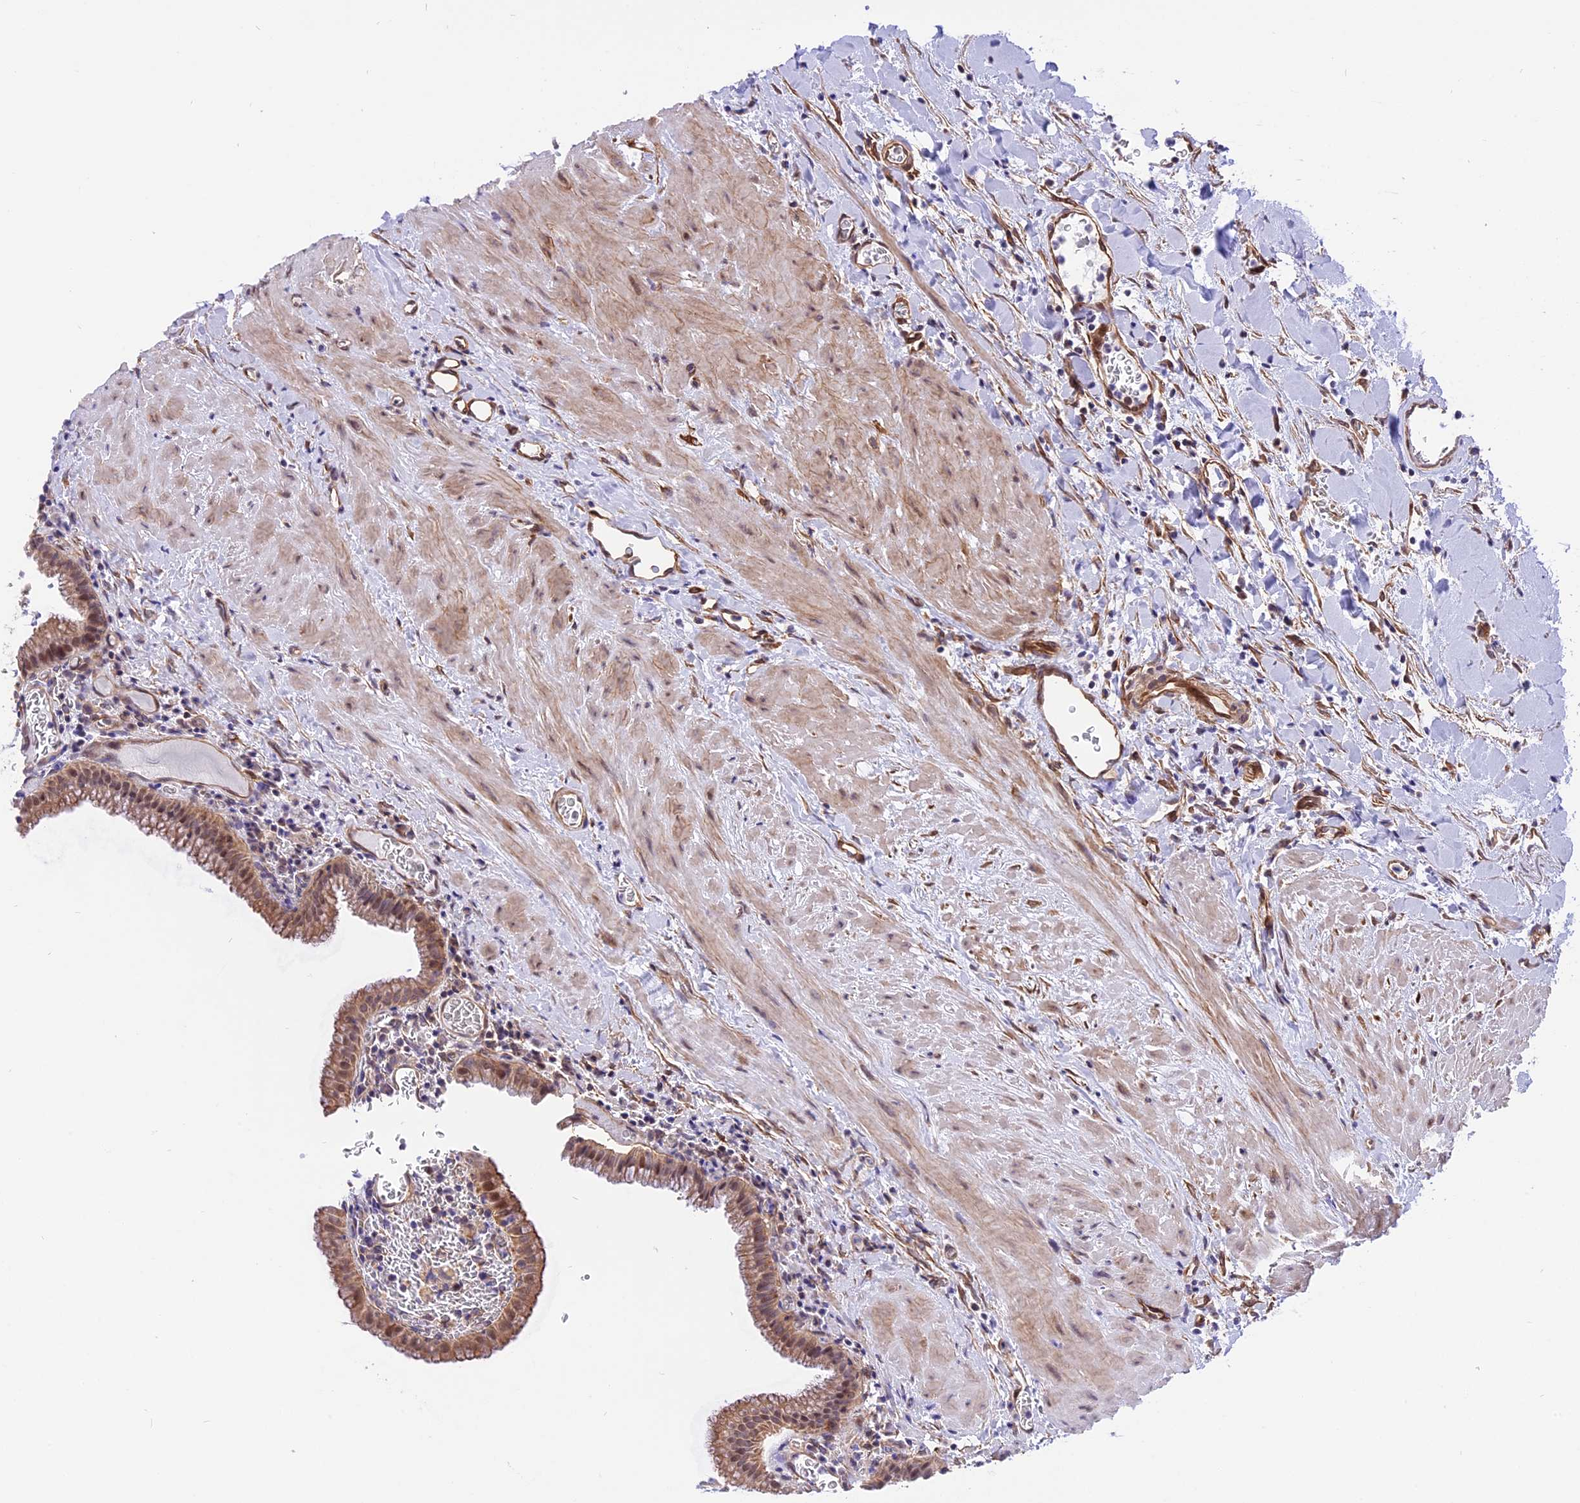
{"staining": {"intensity": "moderate", "quantity": ">75%", "location": "cytoplasmic/membranous"}, "tissue": "gallbladder", "cell_type": "Glandular cells", "image_type": "normal", "snomed": [{"axis": "morphology", "description": "Normal tissue, NOS"}, {"axis": "topography", "description": "Gallbladder"}], "caption": "The image shows staining of normal gallbladder, revealing moderate cytoplasmic/membranous protein positivity (brown color) within glandular cells.", "gene": "R3HDM4", "patient": {"sex": "male", "age": 78}}